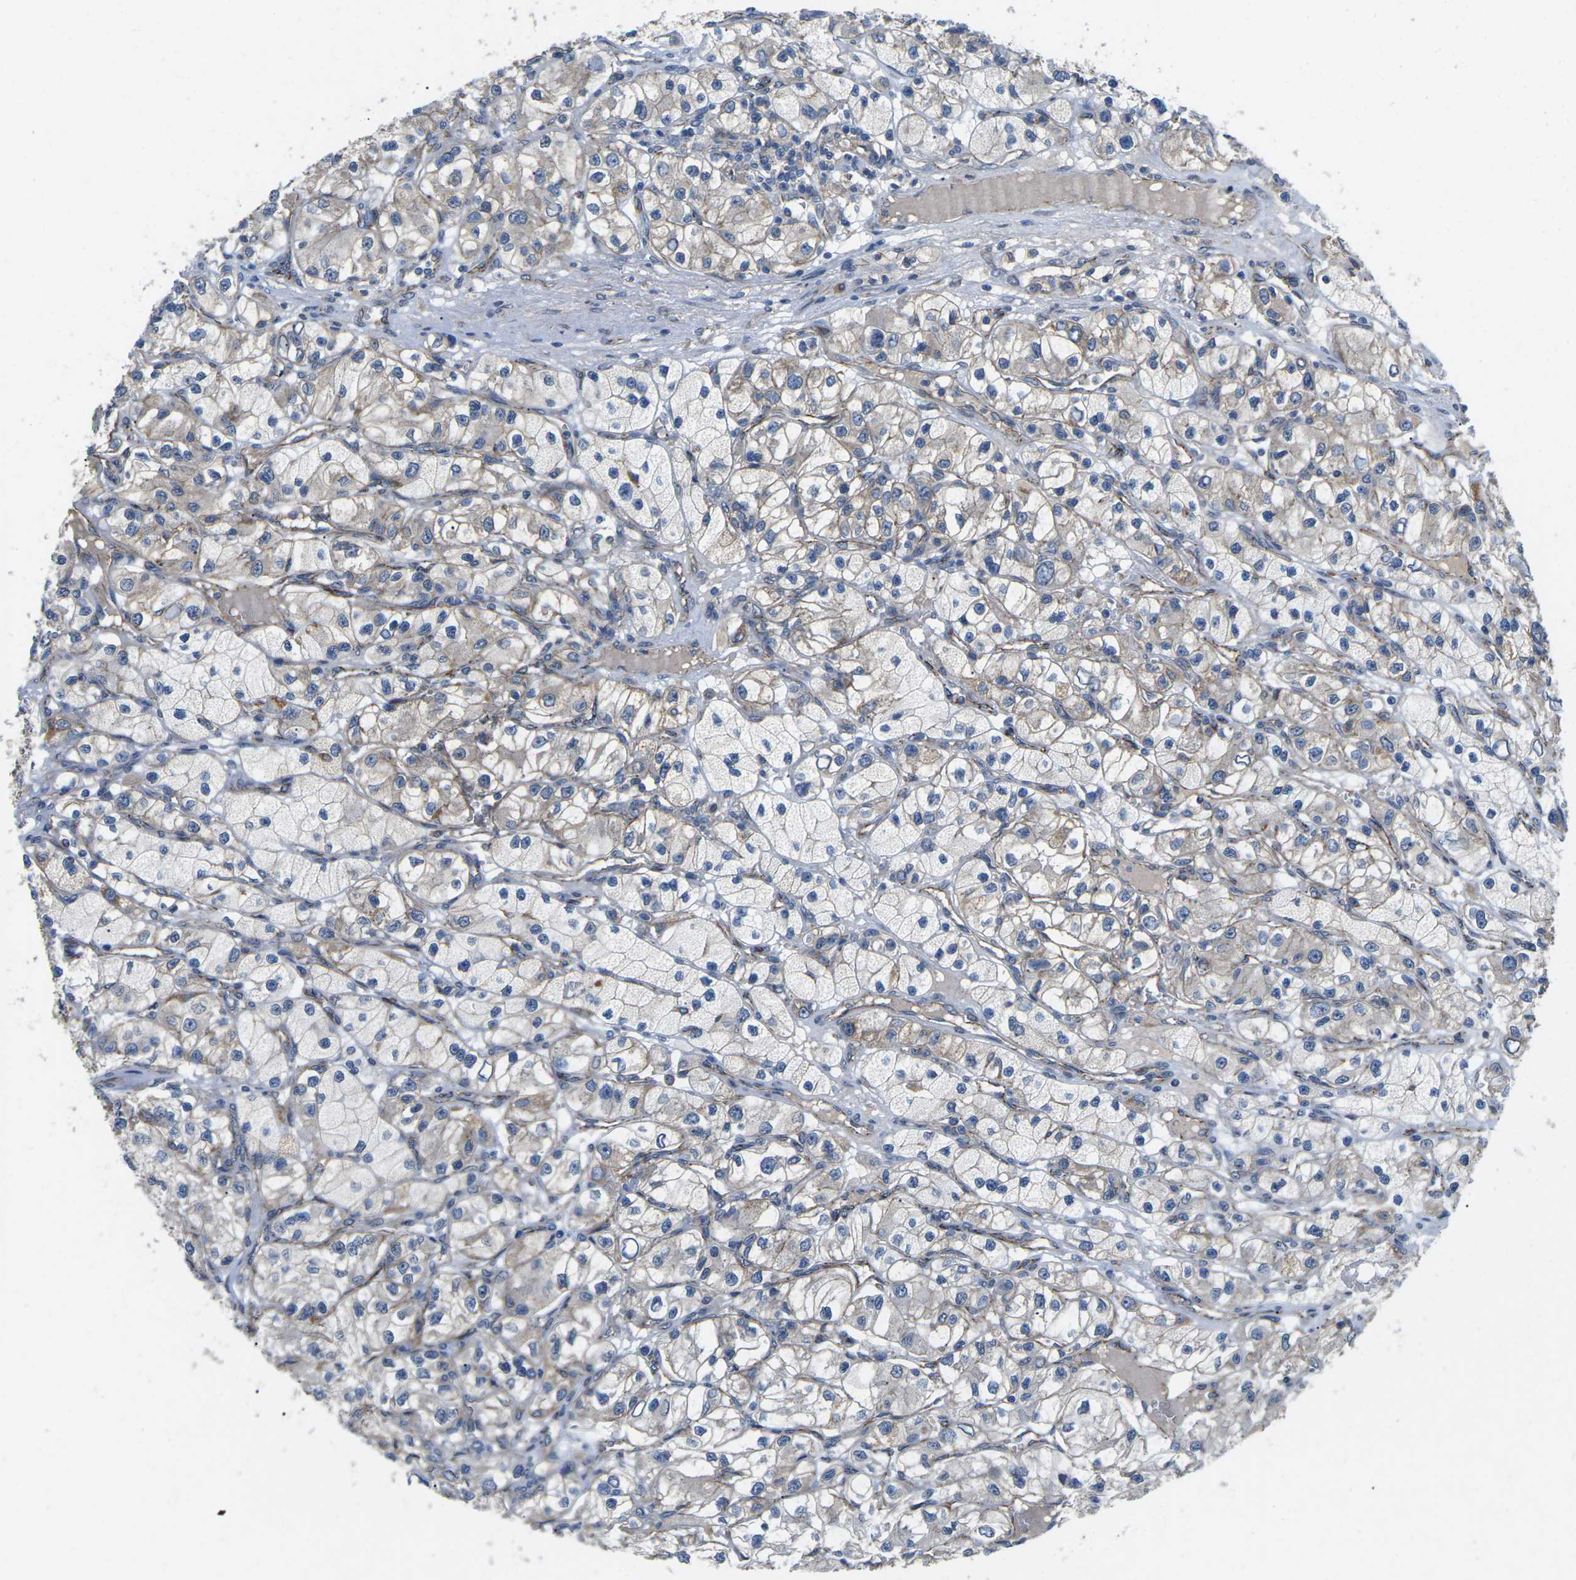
{"staining": {"intensity": "weak", "quantity": "<25%", "location": "cytoplasmic/membranous"}, "tissue": "renal cancer", "cell_type": "Tumor cells", "image_type": "cancer", "snomed": [{"axis": "morphology", "description": "Adenocarcinoma, NOS"}, {"axis": "topography", "description": "Kidney"}], "caption": "Immunohistochemical staining of renal adenocarcinoma reveals no significant staining in tumor cells. (DAB (3,3'-diaminobenzidine) immunohistochemistry (IHC), high magnification).", "gene": "CTNND1", "patient": {"sex": "female", "age": 57}}